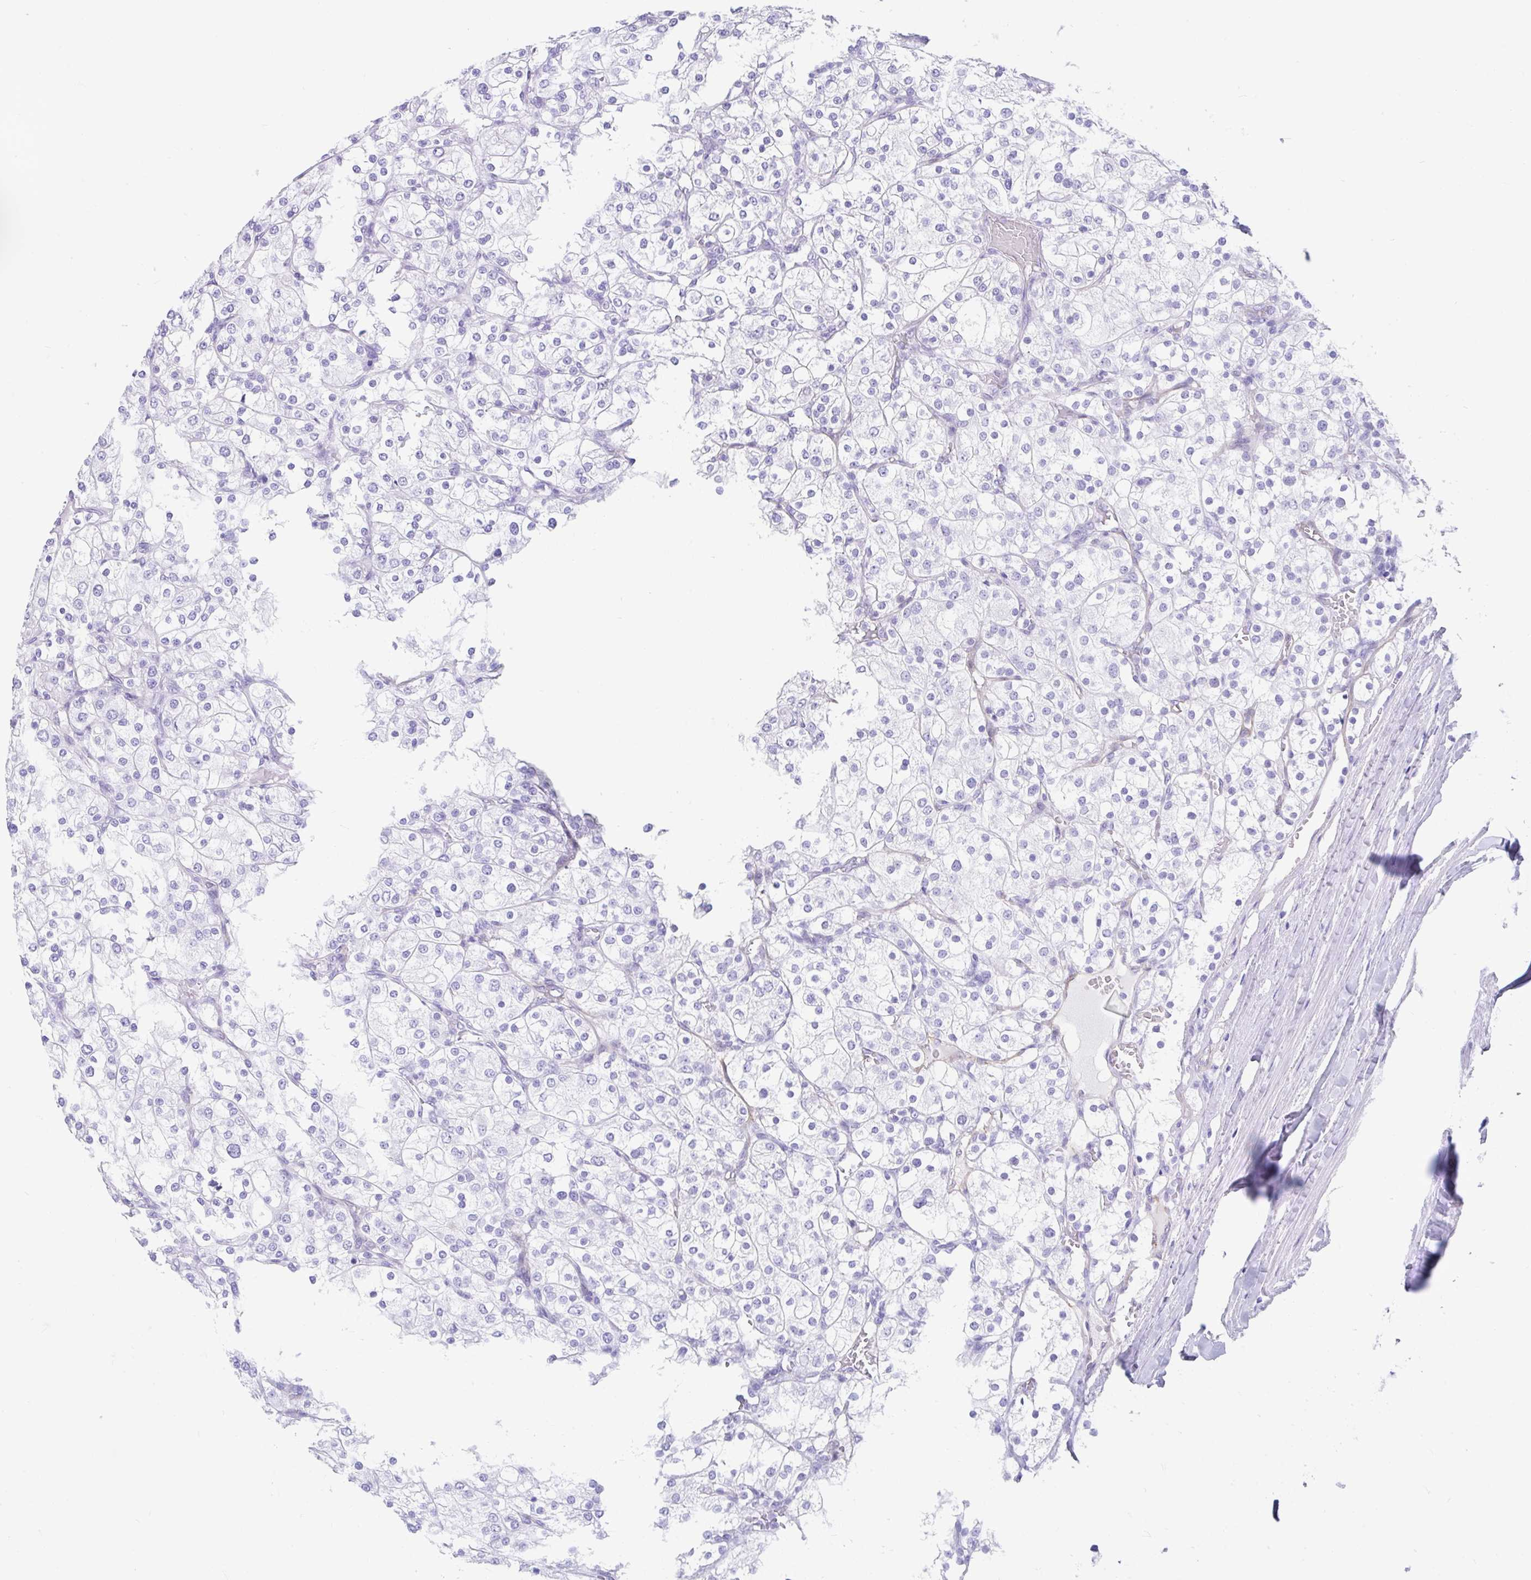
{"staining": {"intensity": "negative", "quantity": "none", "location": "none"}, "tissue": "renal cancer", "cell_type": "Tumor cells", "image_type": "cancer", "snomed": [{"axis": "morphology", "description": "Adenocarcinoma, NOS"}, {"axis": "topography", "description": "Kidney"}], "caption": "High power microscopy image of an immunohistochemistry (IHC) histopathology image of renal cancer (adenocarcinoma), revealing no significant staining in tumor cells.", "gene": "FAM107A", "patient": {"sex": "male", "age": 80}}